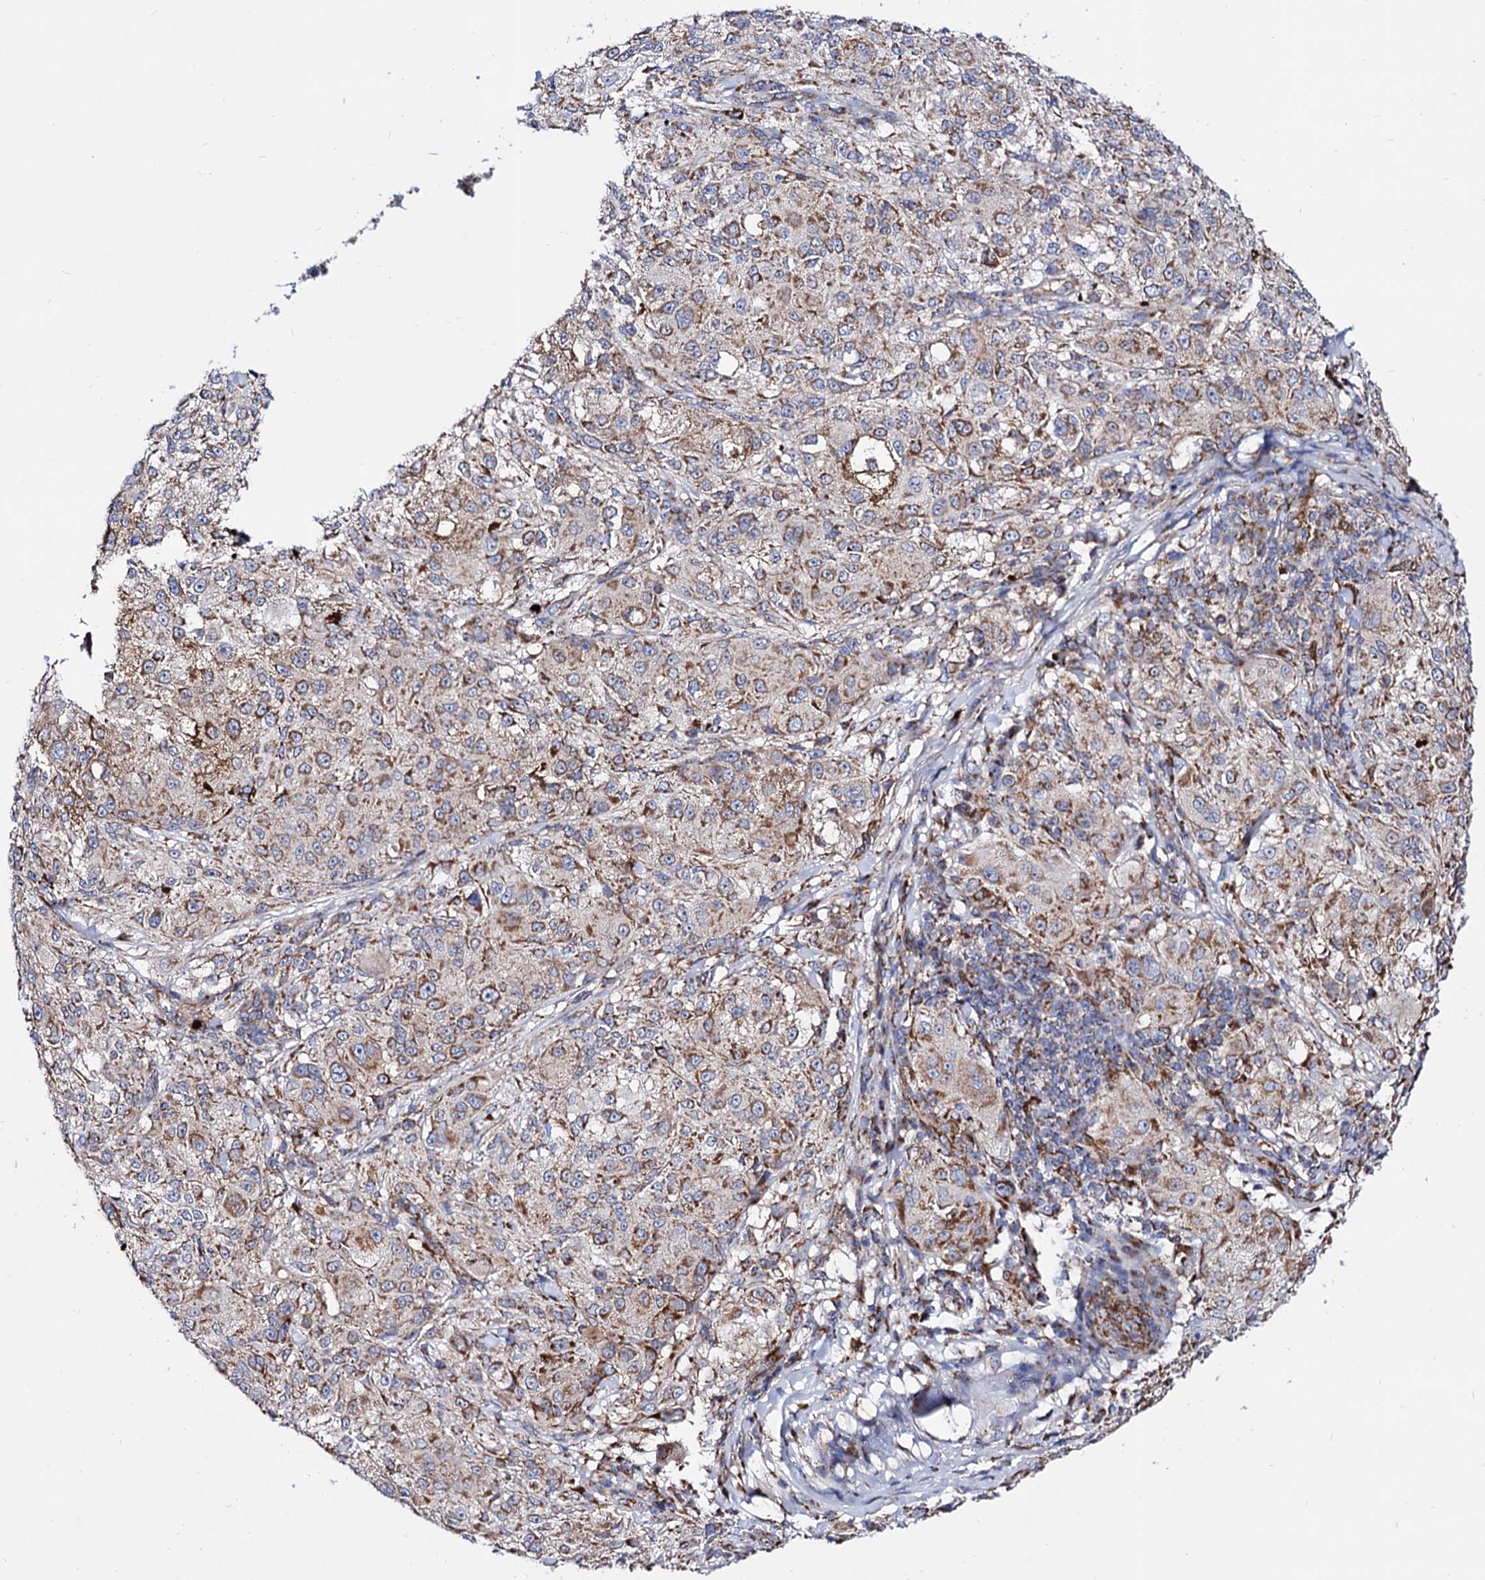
{"staining": {"intensity": "moderate", "quantity": ">75%", "location": "cytoplasmic/membranous"}, "tissue": "melanoma", "cell_type": "Tumor cells", "image_type": "cancer", "snomed": [{"axis": "morphology", "description": "Necrosis, NOS"}, {"axis": "morphology", "description": "Malignant melanoma, NOS"}, {"axis": "topography", "description": "Skin"}], "caption": "IHC histopathology image of neoplastic tissue: human melanoma stained using immunohistochemistry displays medium levels of moderate protein expression localized specifically in the cytoplasmic/membranous of tumor cells, appearing as a cytoplasmic/membranous brown color.", "gene": "ACAD9", "patient": {"sex": "female", "age": 87}}